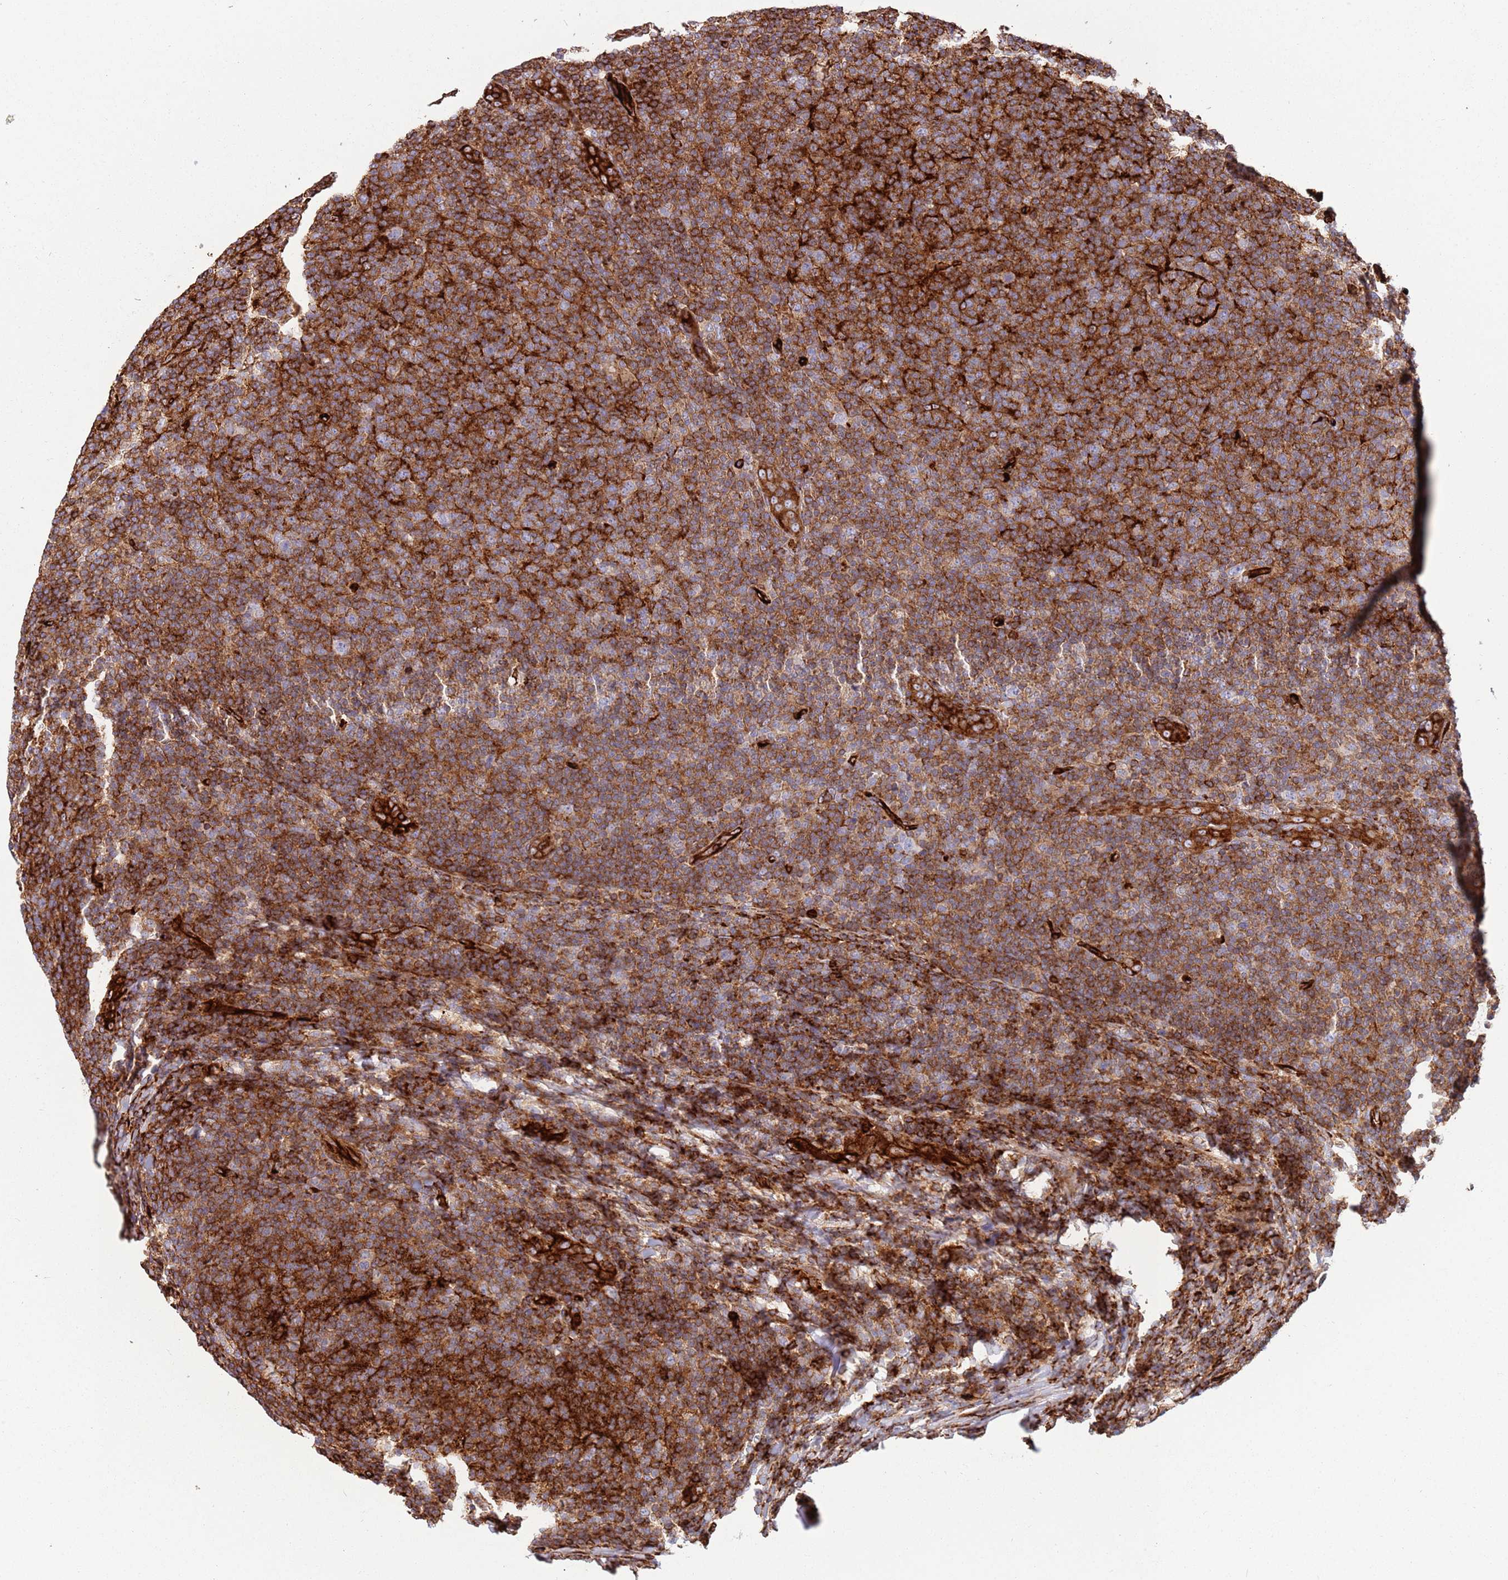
{"staining": {"intensity": "strong", "quantity": ">75%", "location": "cytoplasmic/membranous"}, "tissue": "lymphoma", "cell_type": "Tumor cells", "image_type": "cancer", "snomed": [{"axis": "morphology", "description": "Malignant lymphoma, non-Hodgkin's type, Low grade"}, {"axis": "topography", "description": "Lymph node"}], "caption": "Lymphoma was stained to show a protein in brown. There is high levels of strong cytoplasmic/membranous positivity in approximately >75% of tumor cells.", "gene": "KBTBD7", "patient": {"sex": "male", "age": 66}}